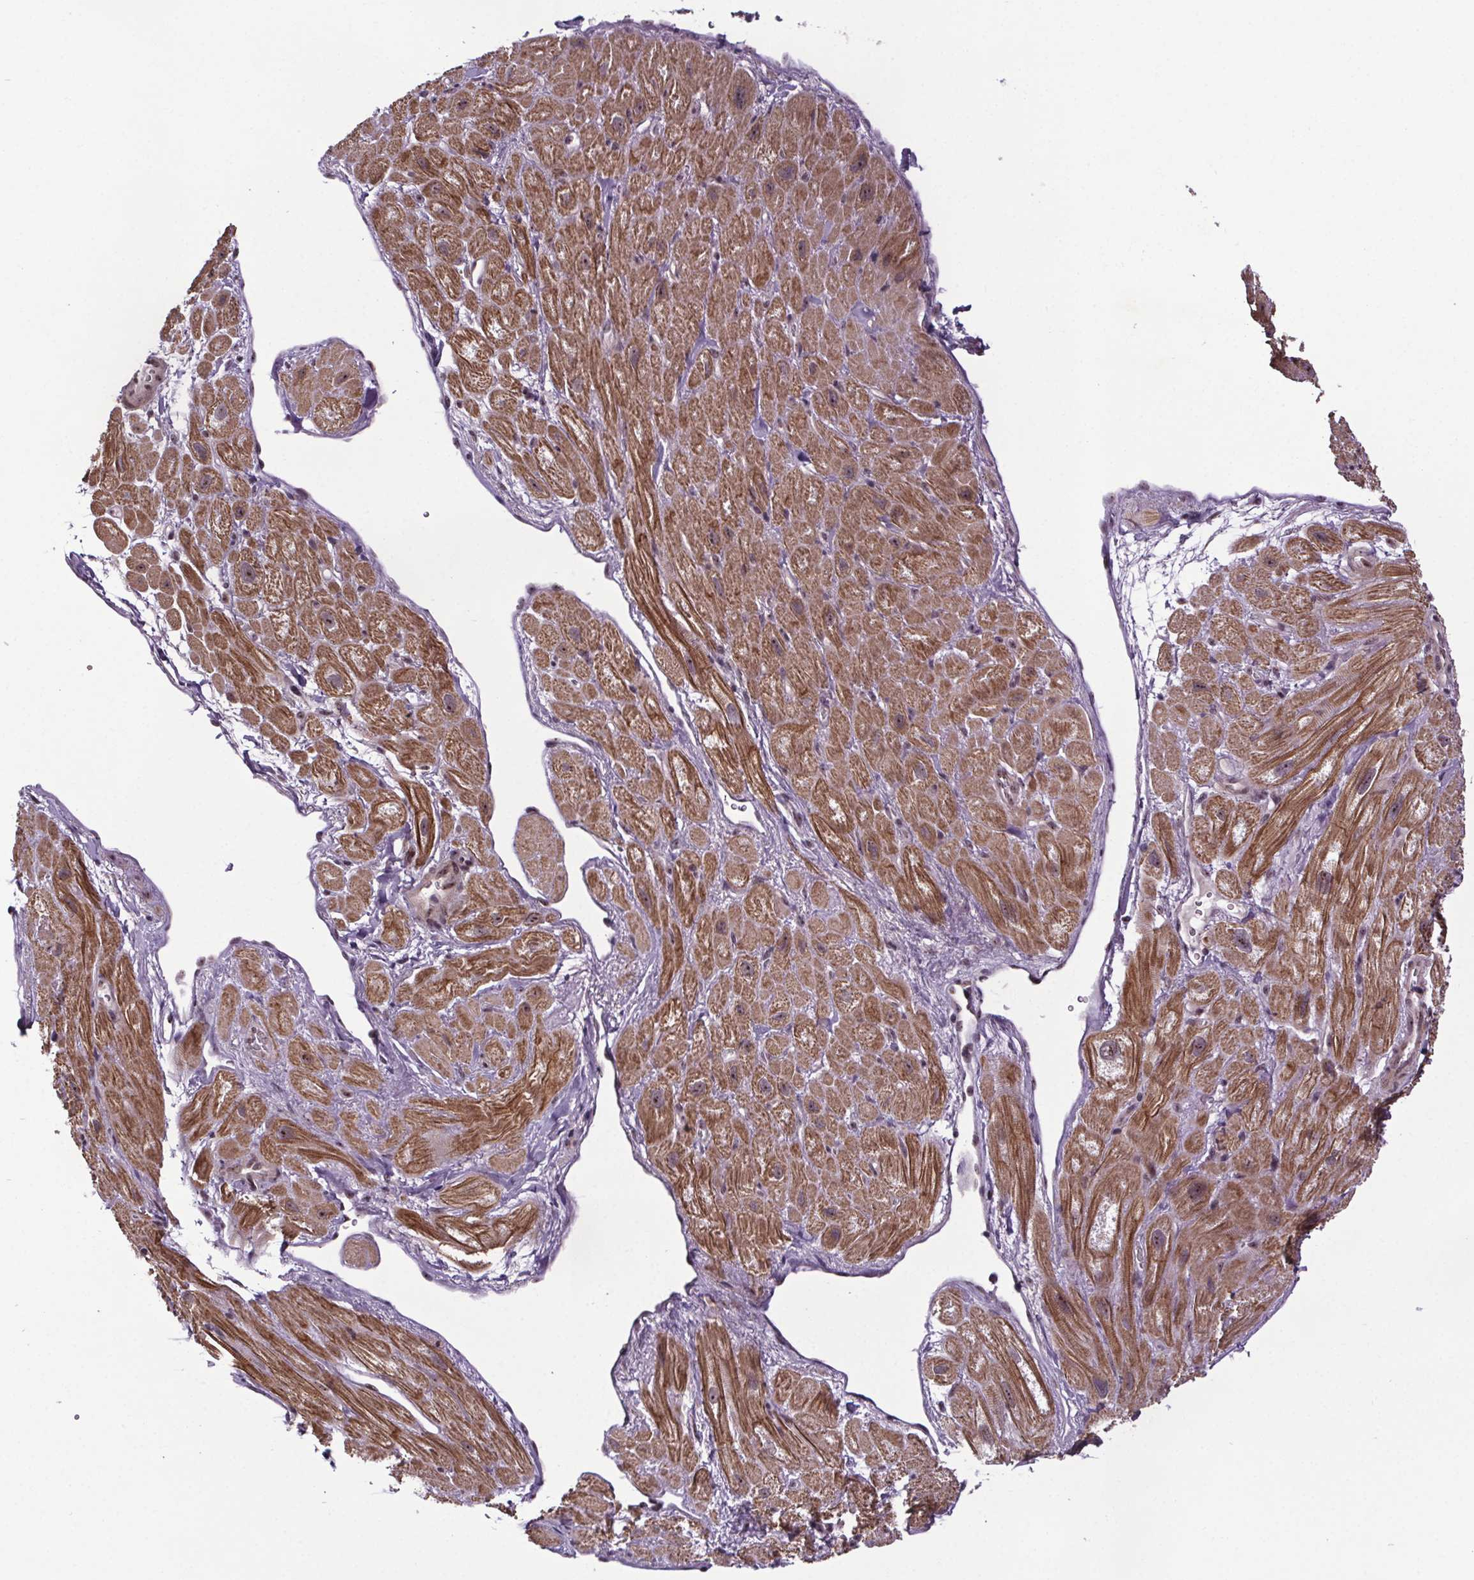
{"staining": {"intensity": "moderate", "quantity": ">75%", "location": "cytoplasmic/membranous"}, "tissue": "heart muscle", "cell_type": "Cardiomyocytes", "image_type": "normal", "snomed": [{"axis": "morphology", "description": "Normal tissue, NOS"}, {"axis": "topography", "description": "Heart"}], "caption": "DAB immunohistochemical staining of unremarkable heart muscle demonstrates moderate cytoplasmic/membranous protein staining in approximately >75% of cardiomyocytes. The staining is performed using DAB (3,3'-diaminobenzidine) brown chromogen to label protein expression. The nuclei are counter-stained blue using hematoxylin.", "gene": "ATMIN", "patient": {"sex": "female", "age": 62}}